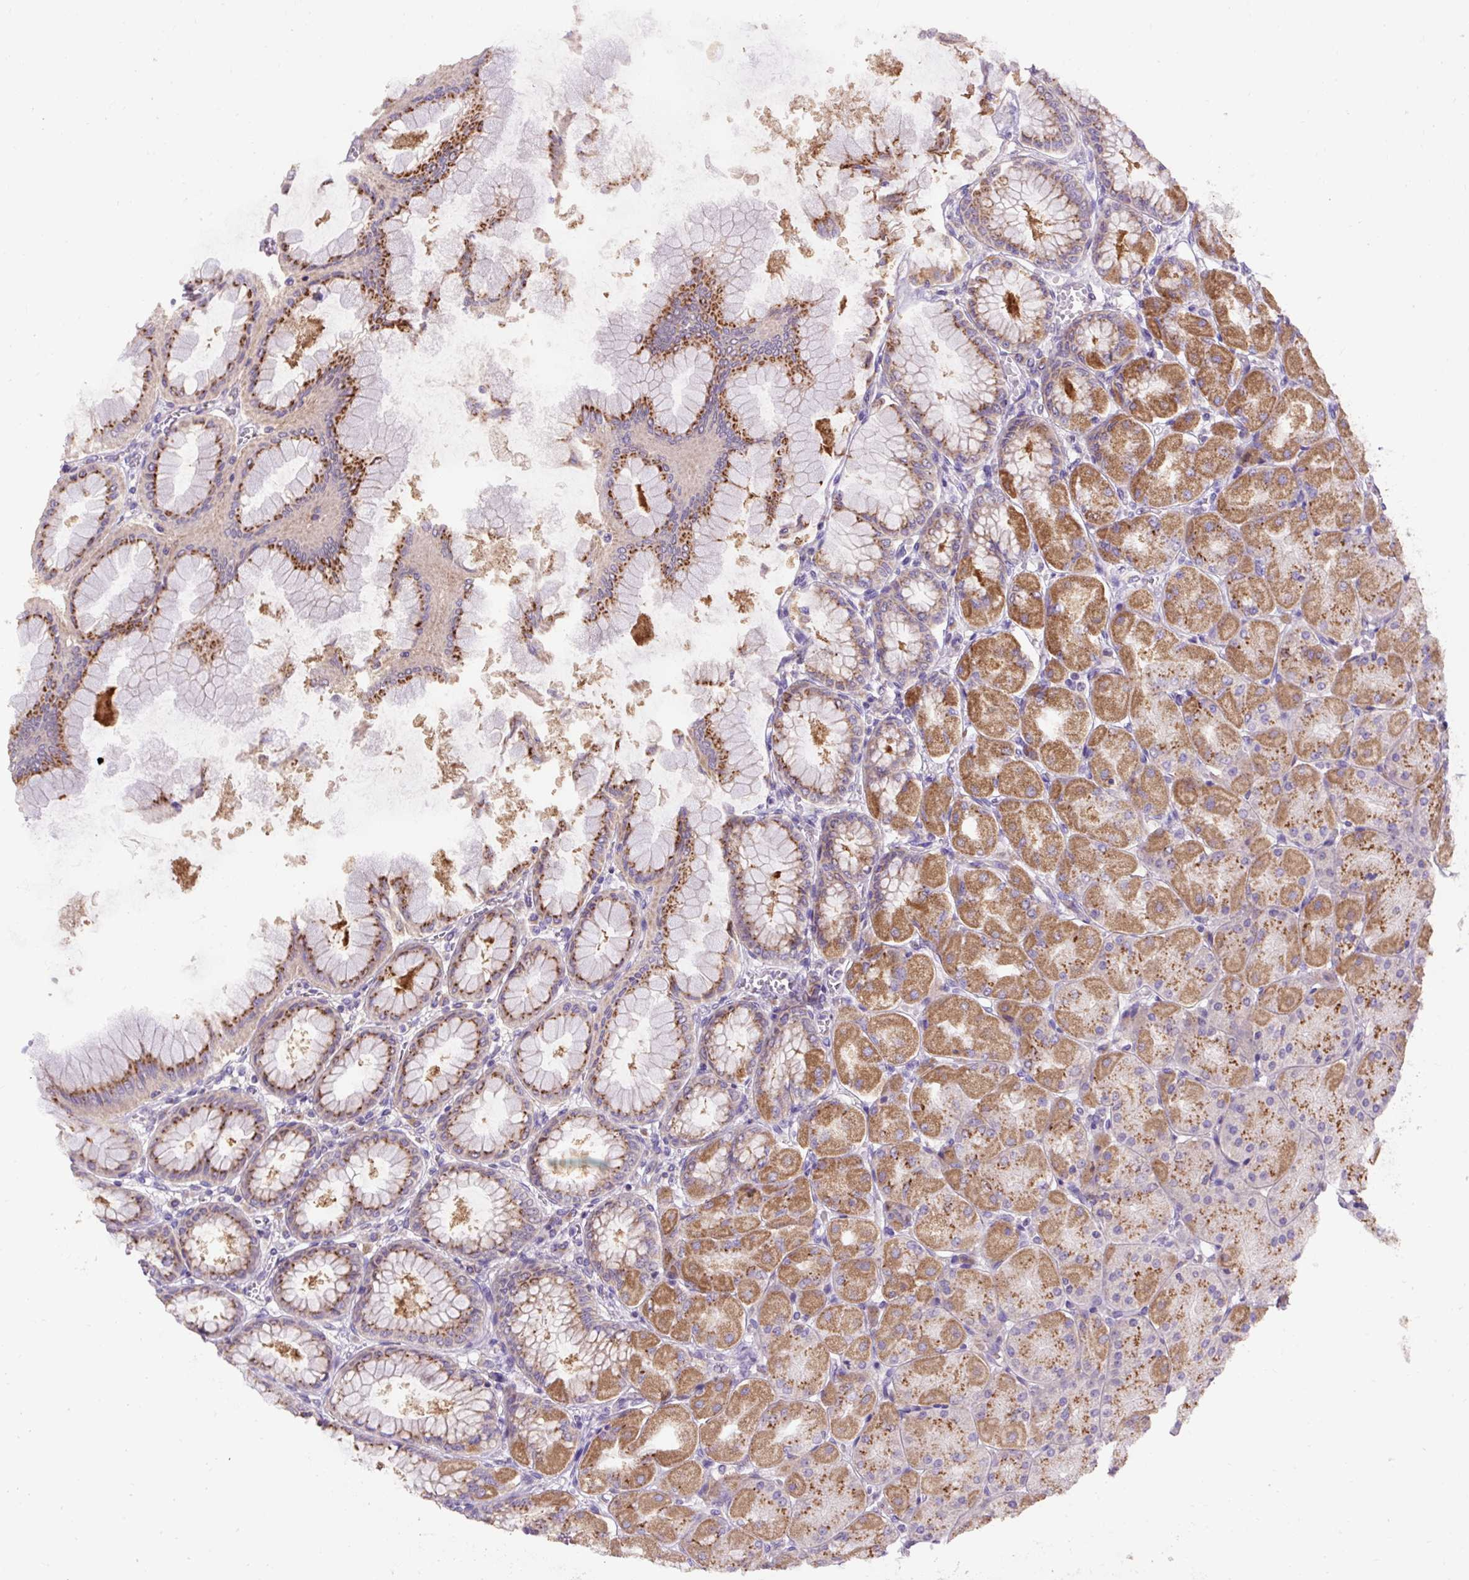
{"staining": {"intensity": "moderate", "quantity": ">75%", "location": "cytoplasmic/membranous"}, "tissue": "stomach", "cell_type": "Glandular cells", "image_type": "normal", "snomed": [{"axis": "morphology", "description": "Normal tissue, NOS"}, {"axis": "topography", "description": "Stomach, upper"}], "caption": "Protein staining of benign stomach demonstrates moderate cytoplasmic/membranous positivity in about >75% of glandular cells.", "gene": "ABR", "patient": {"sex": "female", "age": 56}}